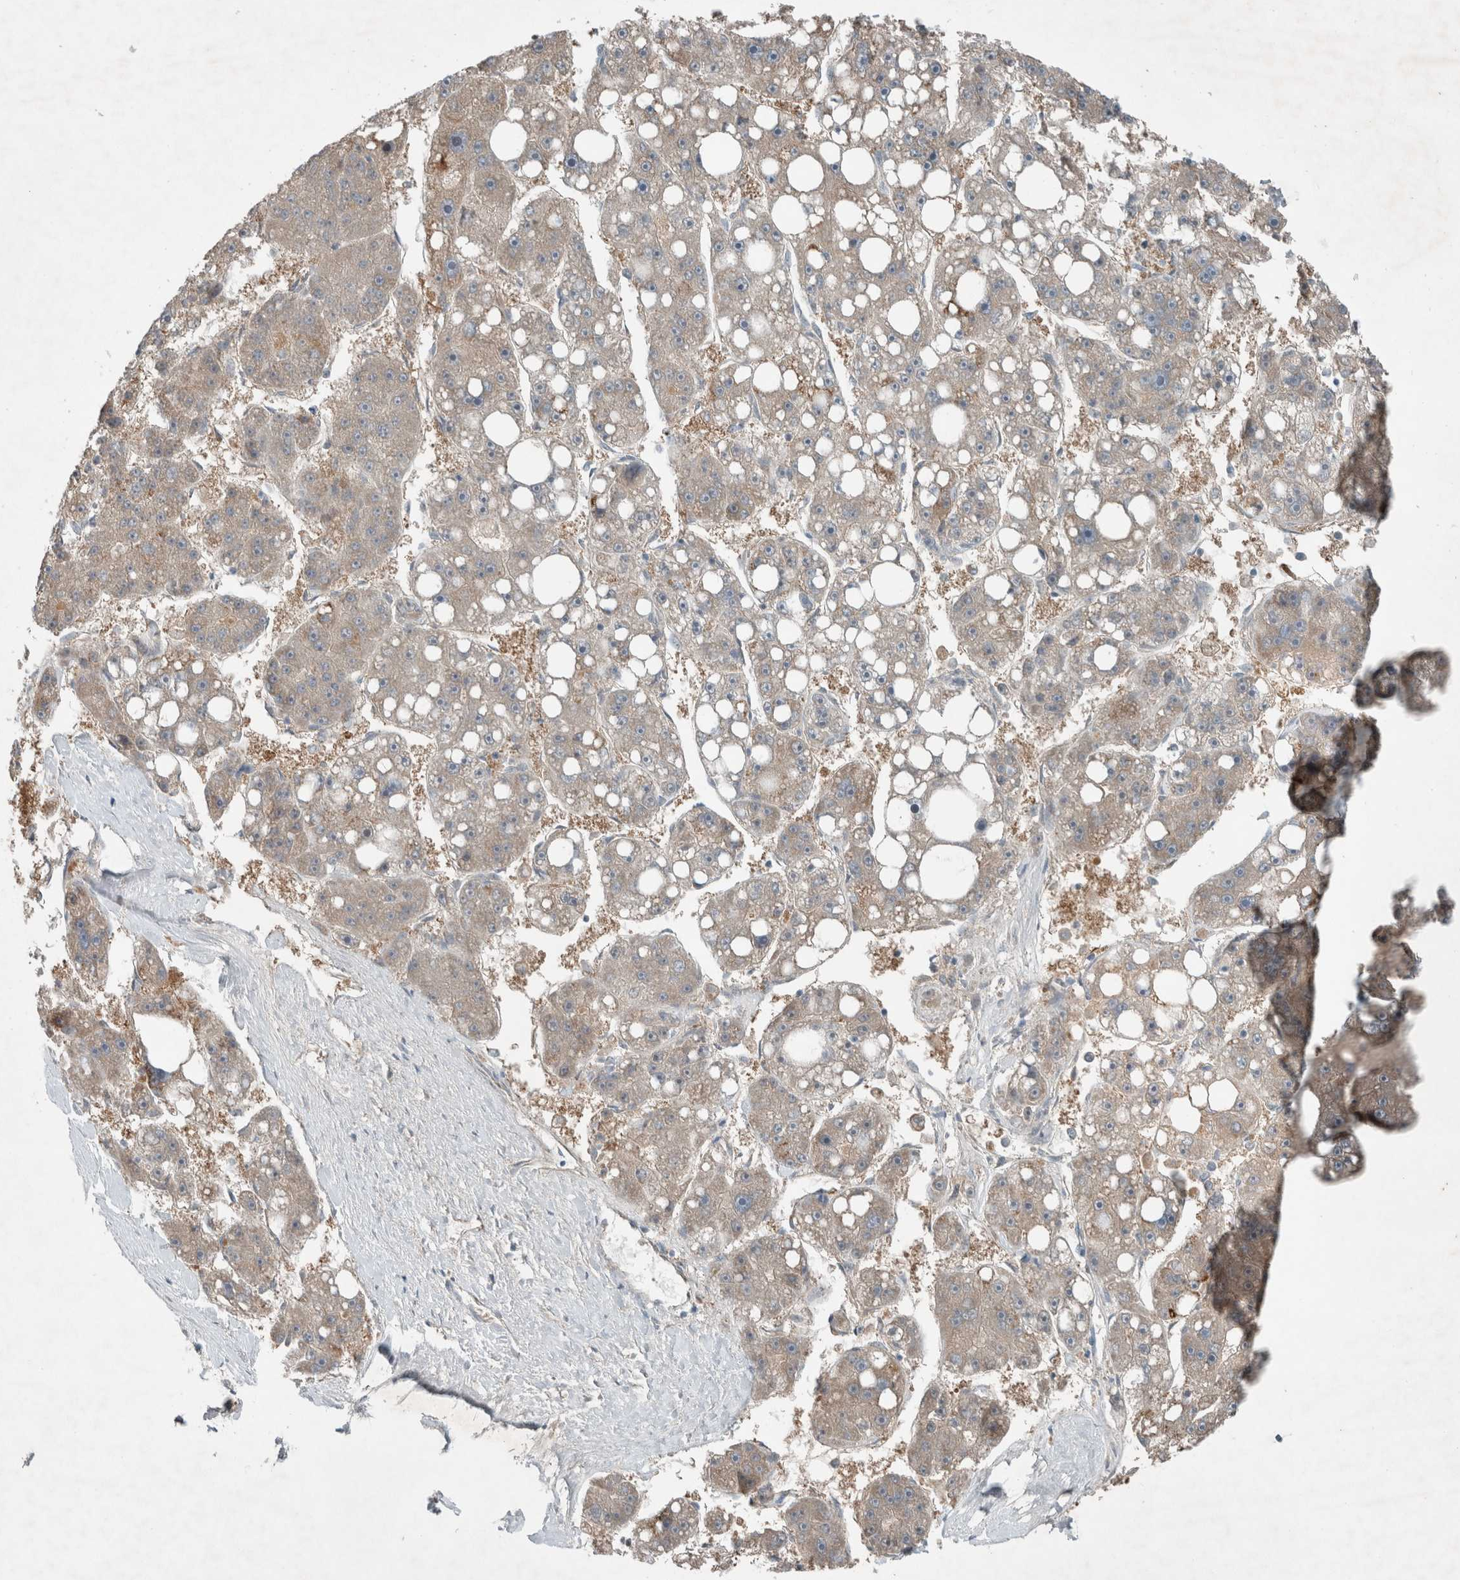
{"staining": {"intensity": "weak", "quantity": "<25%", "location": "cytoplasmic/membranous"}, "tissue": "liver cancer", "cell_type": "Tumor cells", "image_type": "cancer", "snomed": [{"axis": "morphology", "description": "Carcinoma, Hepatocellular, NOS"}, {"axis": "topography", "description": "Liver"}], "caption": "This is an immunohistochemistry micrograph of human liver hepatocellular carcinoma. There is no positivity in tumor cells.", "gene": "RALGDS", "patient": {"sex": "female", "age": 61}}